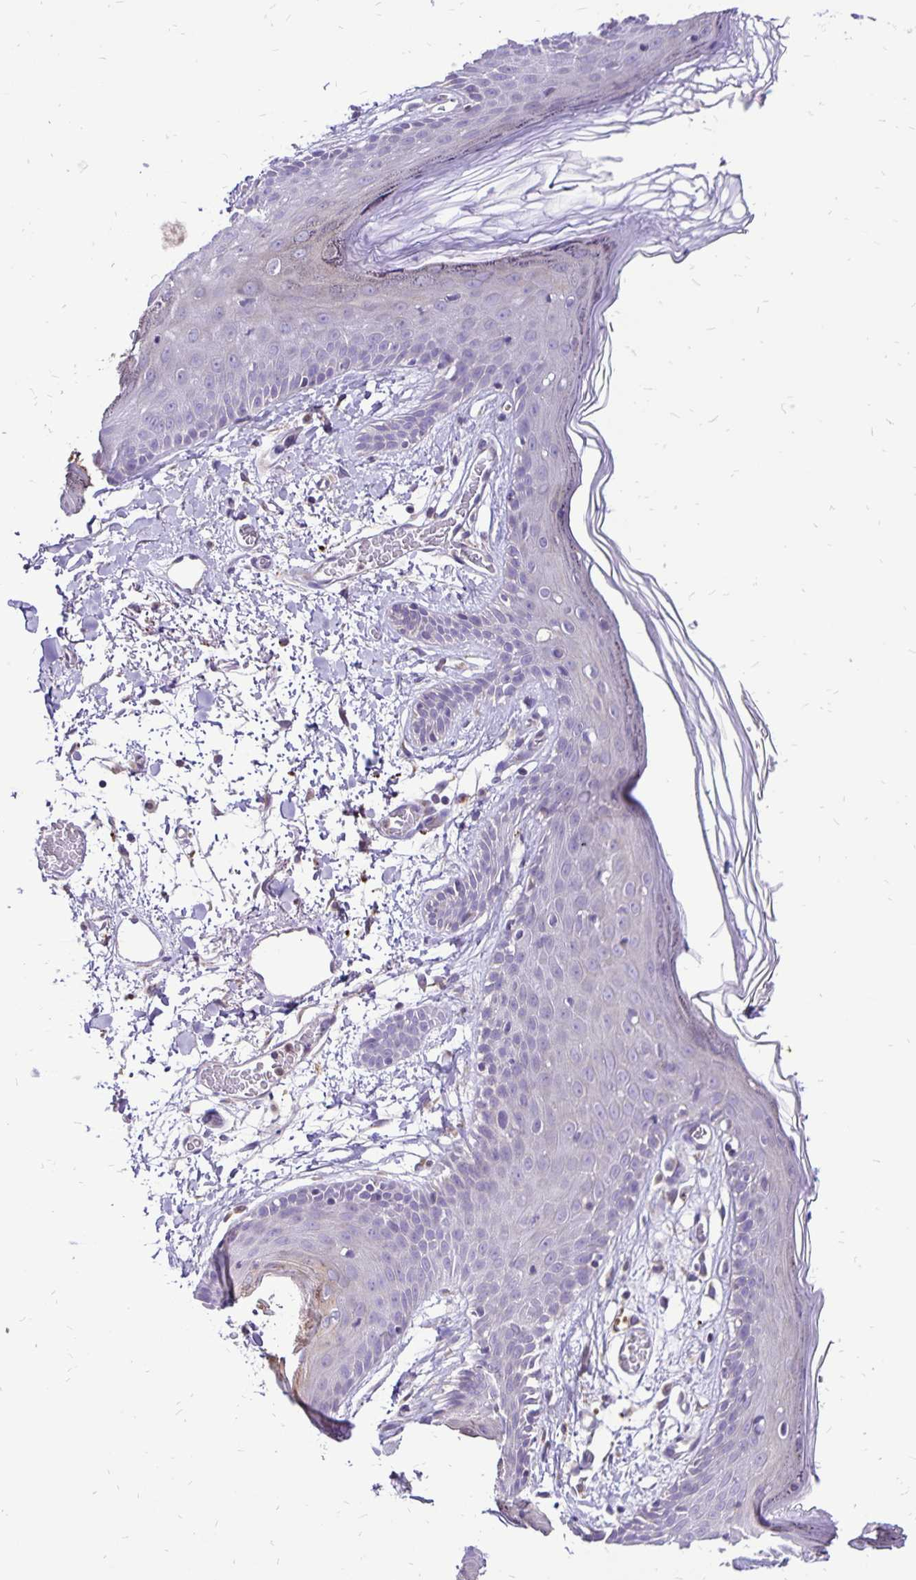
{"staining": {"intensity": "negative", "quantity": "none", "location": "none"}, "tissue": "skin", "cell_type": "Fibroblasts", "image_type": "normal", "snomed": [{"axis": "morphology", "description": "Normal tissue, NOS"}, {"axis": "topography", "description": "Skin"}], "caption": "This histopathology image is of benign skin stained with immunohistochemistry to label a protein in brown with the nuclei are counter-stained blue. There is no staining in fibroblasts. (DAB immunohistochemistry, high magnification).", "gene": "EIF5A", "patient": {"sex": "male", "age": 79}}